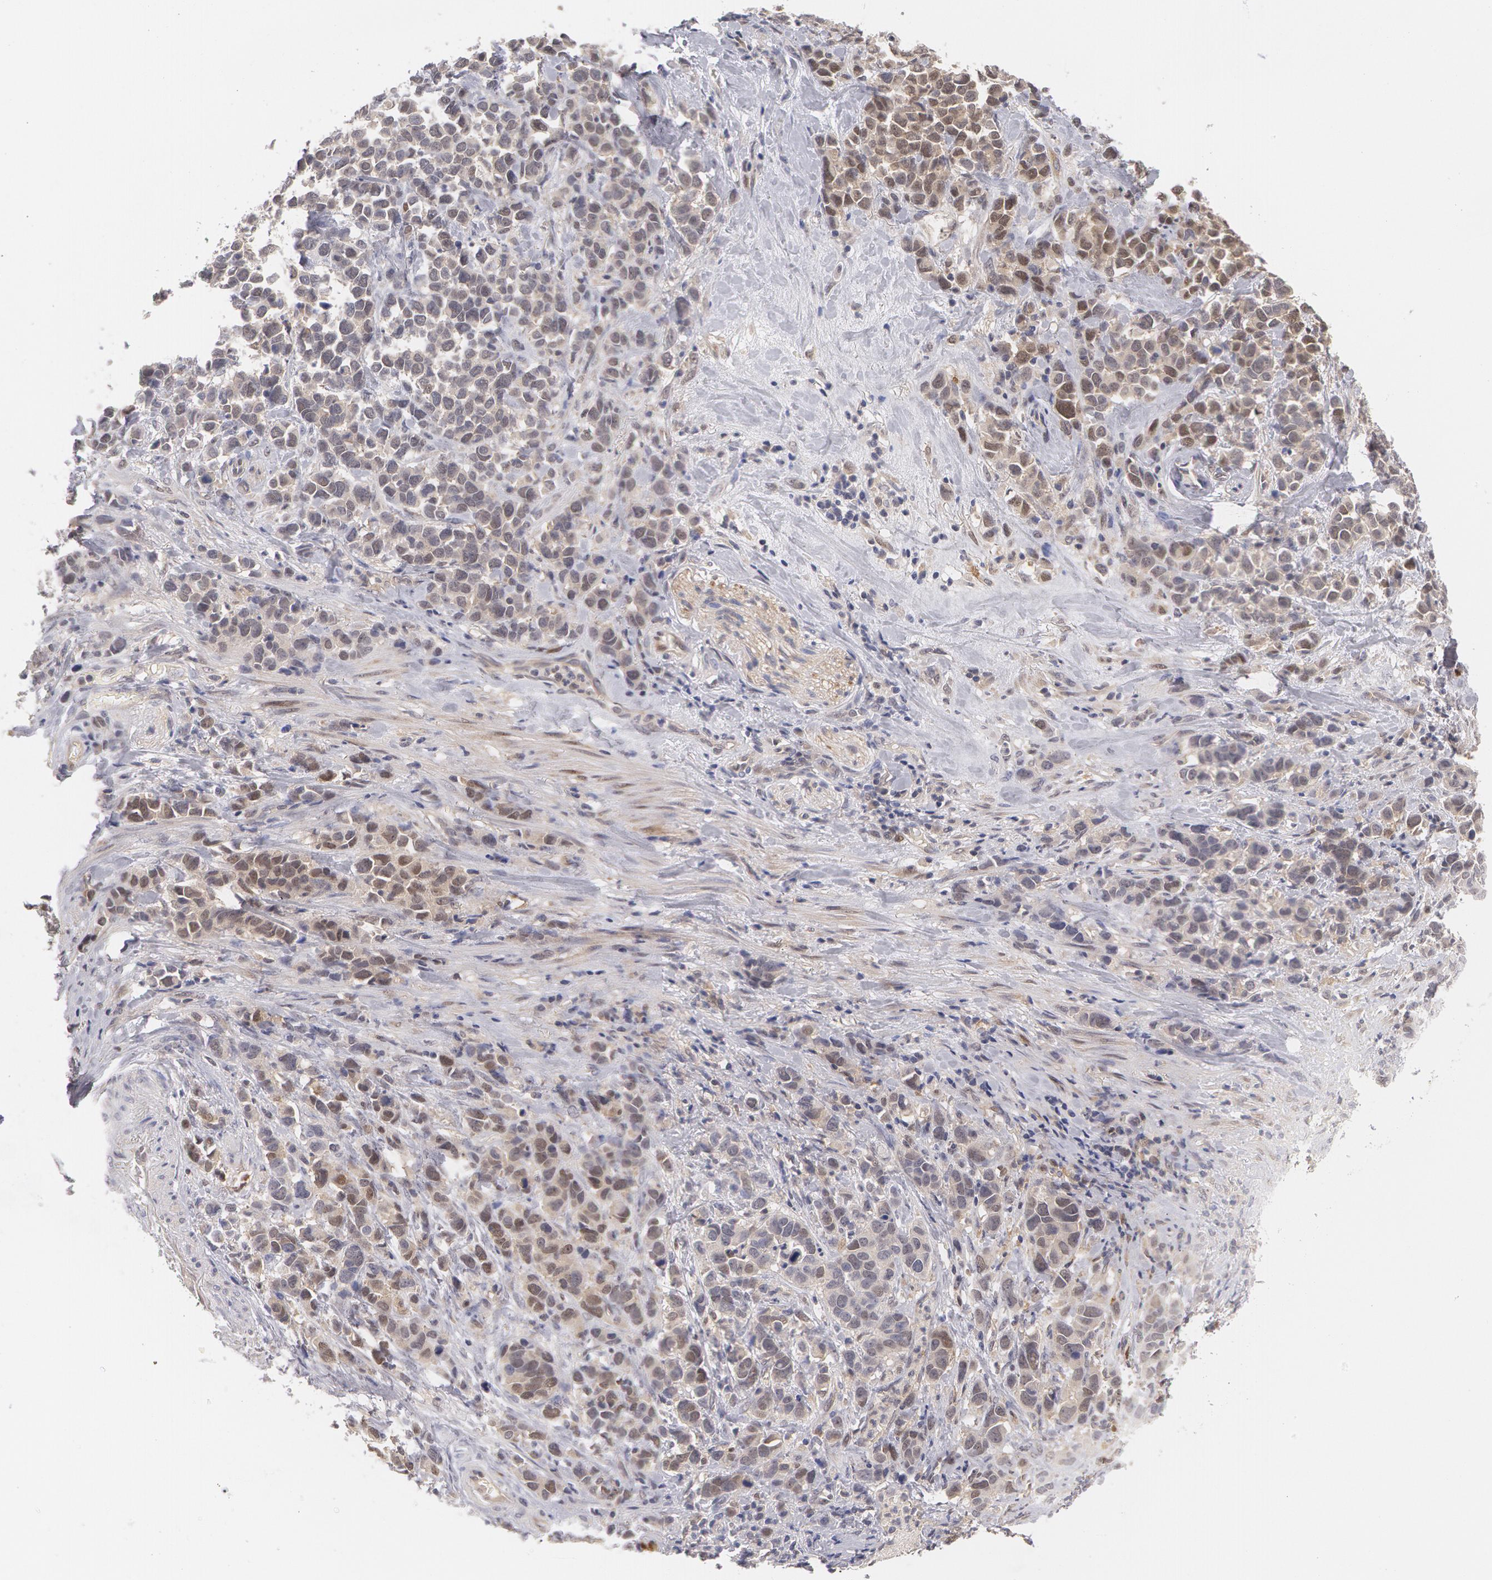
{"staining": {"intensity": "moderate", "quantity": "25%-75%", "location": "cytoplasmic/membranous,nuclear"}, "tissue": "stomach cancer", "cell_type": "Tumor cells", "image_type": "cancer", "snomed": [{"axis": "morphology", "description": "Adenocarcinoma, NOS"}, {"axis": "topography", "description": "Stomach, upper"}], "caption": "Stomach adenocarcinoma was stained to show a protein in brown. There is medium levels of moderate cytoplasmic/membranous and nuclear expression in approximately 25%-75% of tumor cells.", "gene": "TXNRD1", "patient": {"sex": "male", "age": 71}}